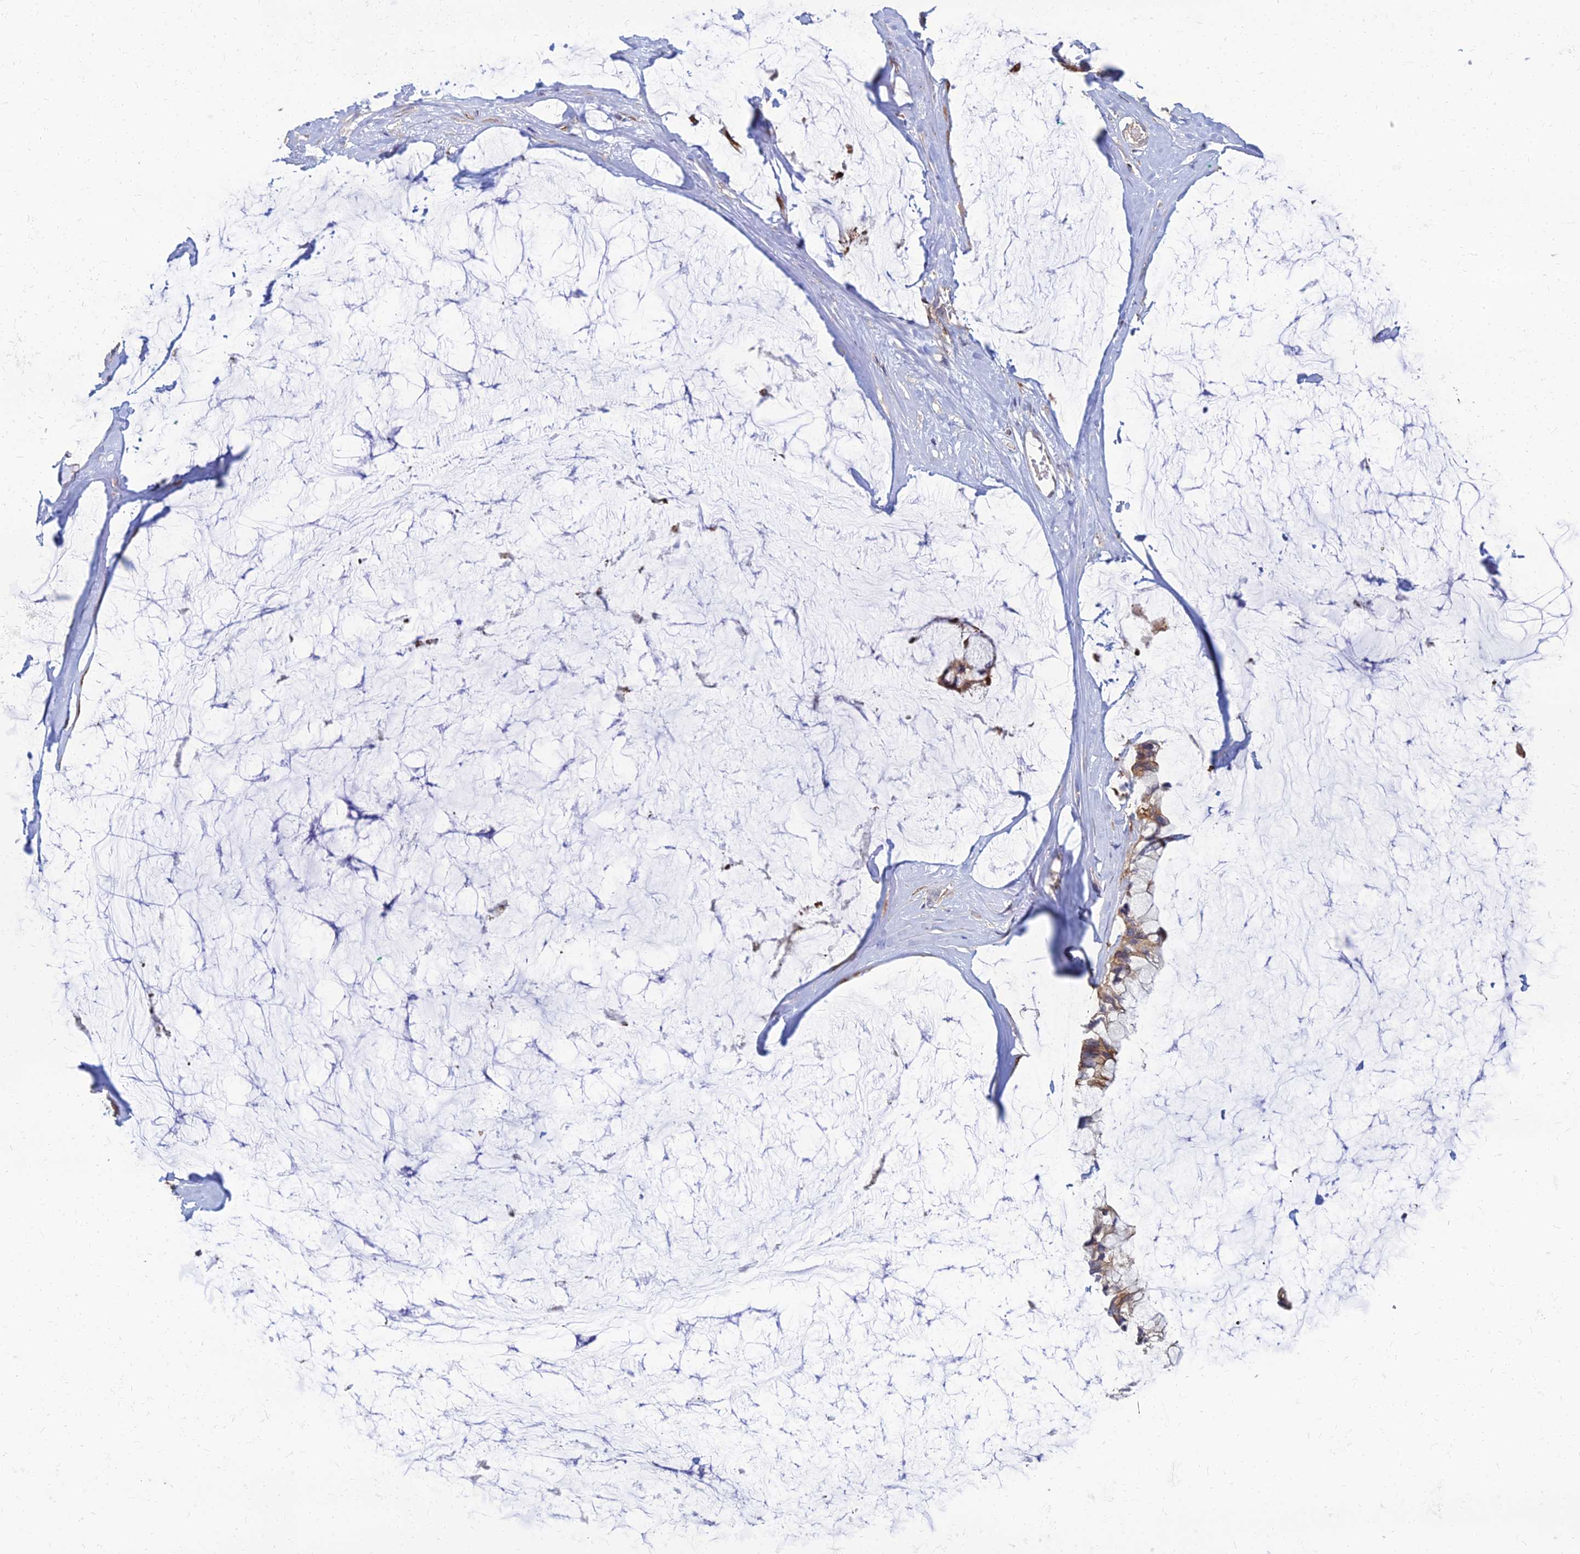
{"staining": {"intensity": "moderate", "quantity": "25%-75%", "location": "cytoplasmic/membranous"}, "tissue": "ovarian cancer", "cell_type": "Tumor cells", "image_type": "cancer", "snomed": [{"axis": "morphology", "description": "Cystadenocarcinoma, mucinous, NOS"}, {"axis": "topography", "description": "Ovary"}], "caption": "Immunohistochemistry staining of mucinous cystadenocarcinoma (ovarian), which demonstrates medium levels of moderate cytoplasmic/membranous staining in approximately 25%-75% of tumor cells indicating moderate cytoplasmic/membranous protein positivity. The staining was performed using DAB (brown) for protein detection and nuclei were counterstained in hematoxylin (blue).", "gene": "CCT6B", "patient": {"sex": "female", "age": 39}}